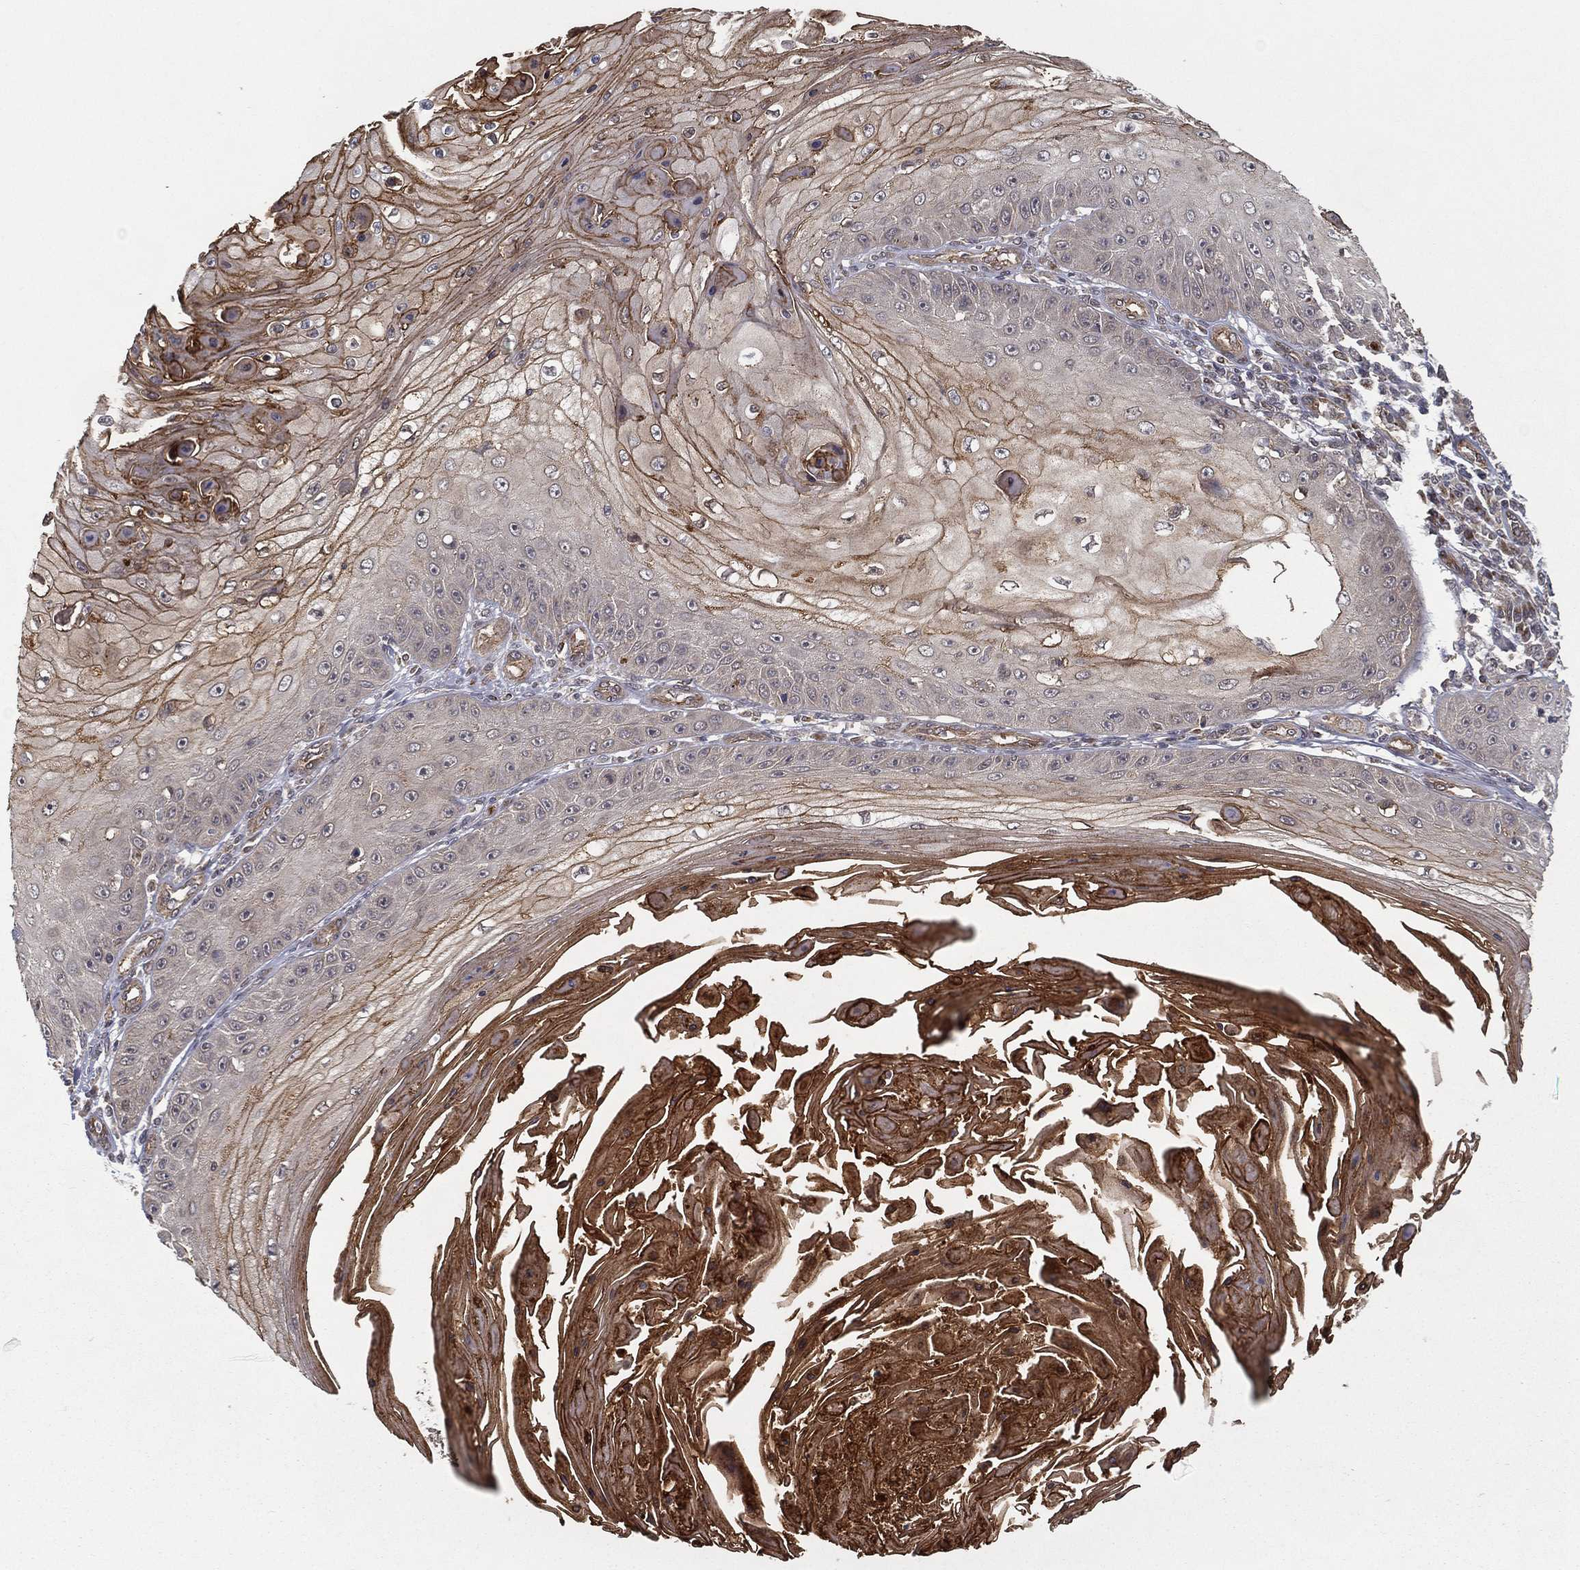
{"staining": {"intensity": "strong", "quantity": "<25%", "location": "cytoplasmic/membranous"}, "tissue": "skin cancer", "cell_type": "Tumor cells", "image_type": "cancer", "snomed": [{"axis": "morphology", "description": "Squamous cell carcinoma, NOS"}, {"axis": "topography", "description": "Skin"}], "caption": "This photomicrograph shows skin squamous cell carcinoma stained with immunohistochemistry (IHC) to label a protein in brown. The cytoplasmic/membranous of tumor cells show strong positivity for the protein. Nuclei are counter-stained blue.", "gene": "UACA", "patient": {"sex": "male", "age": 70}}